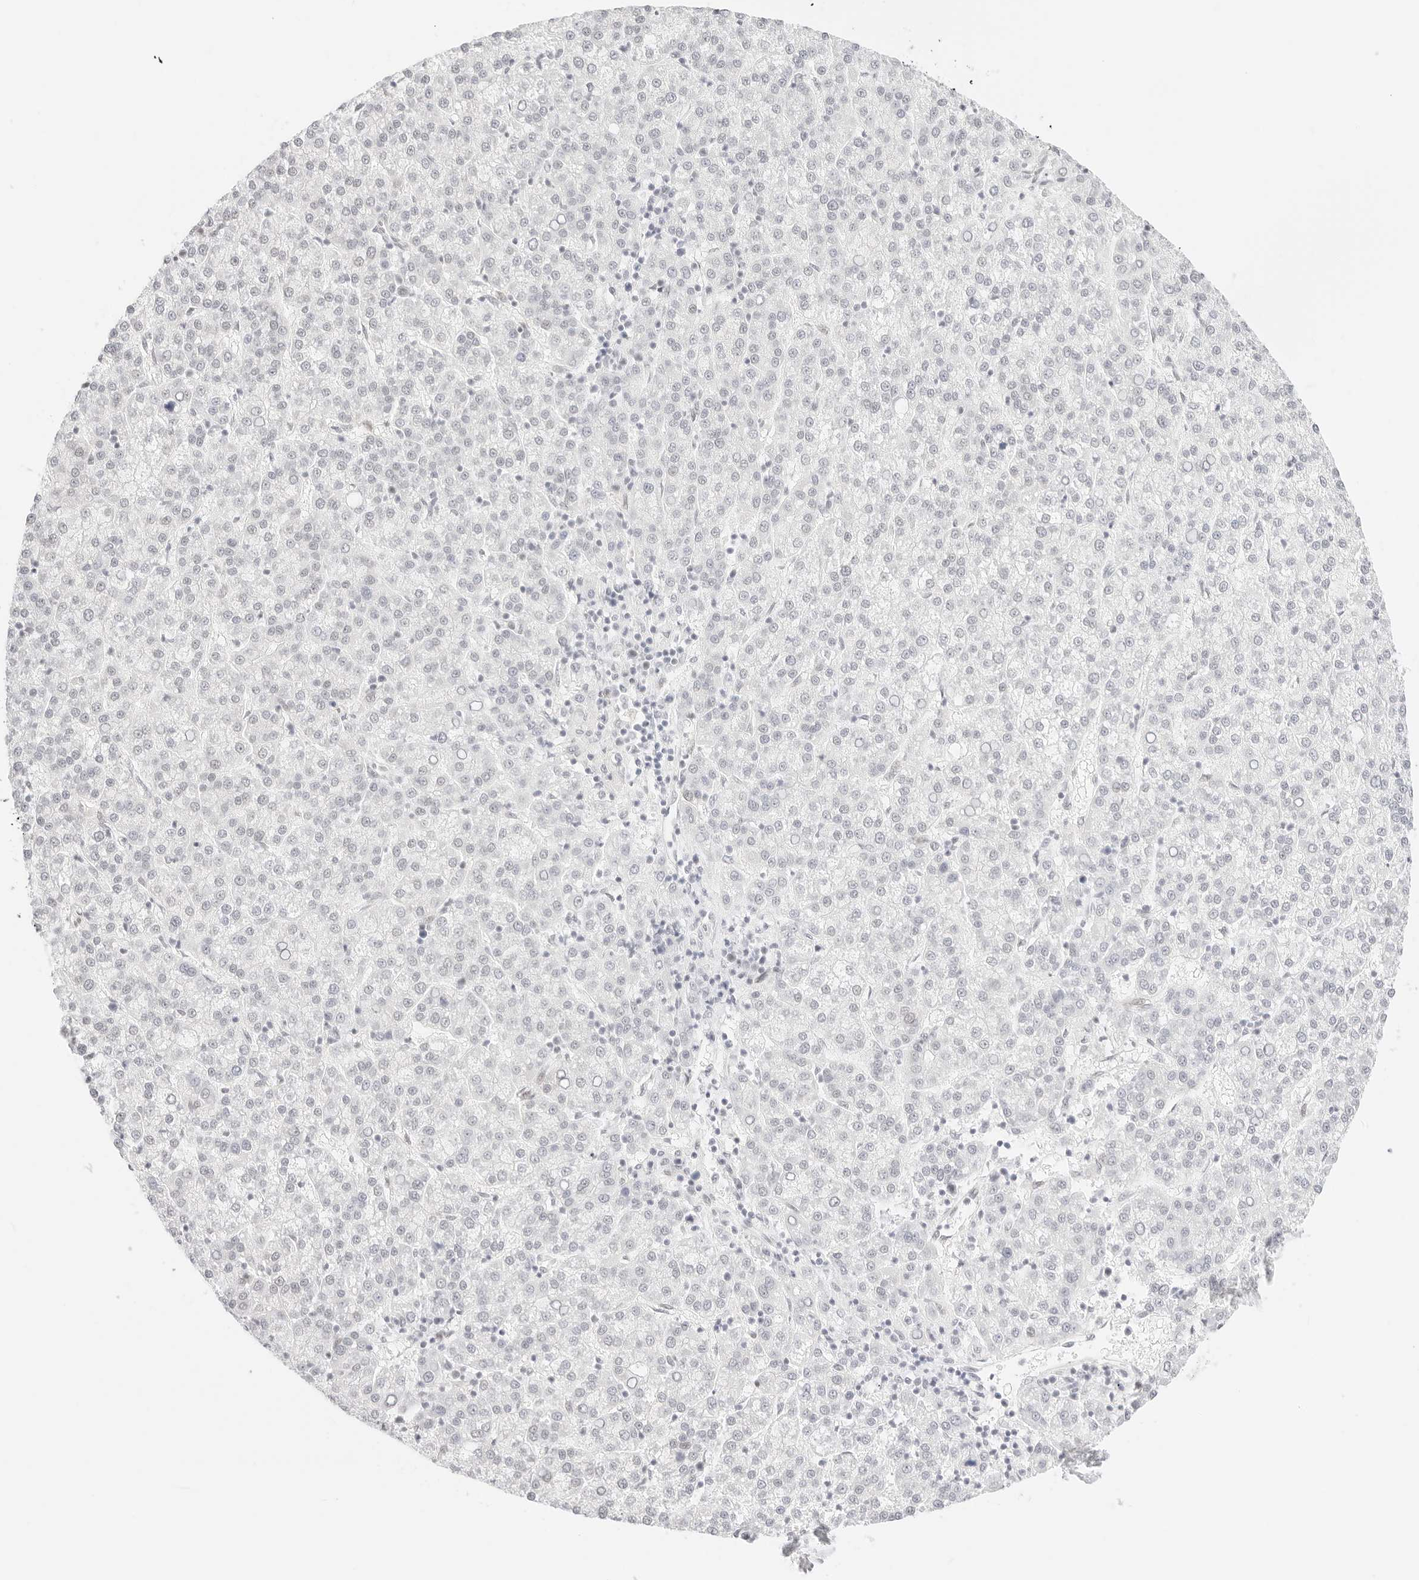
{"staining": {"intensity": "negative", "quantity": "none", "location": "none"}, "tissue": "liver cancer", "cell_type": "Tumor cells", "image_type": "cancer", "snomed": [{"axis": "morphology", "description": "Carcinoma, Hepatocellular, NOS"}, {"axis": "topography", "description": "Liver"}], "caption": "DAB (3,3'-diaminobenzidine) immunohistochemical staining of liver cancer (hepatocellular carcinoma) demonstrates no significant expression in tumor cells. (DAB (3,3'-diaminobenzidine) IHC with hematoxylin counter stain).", "gene": "ITGA6", "patient": {"sex": "female", "age": 58}}